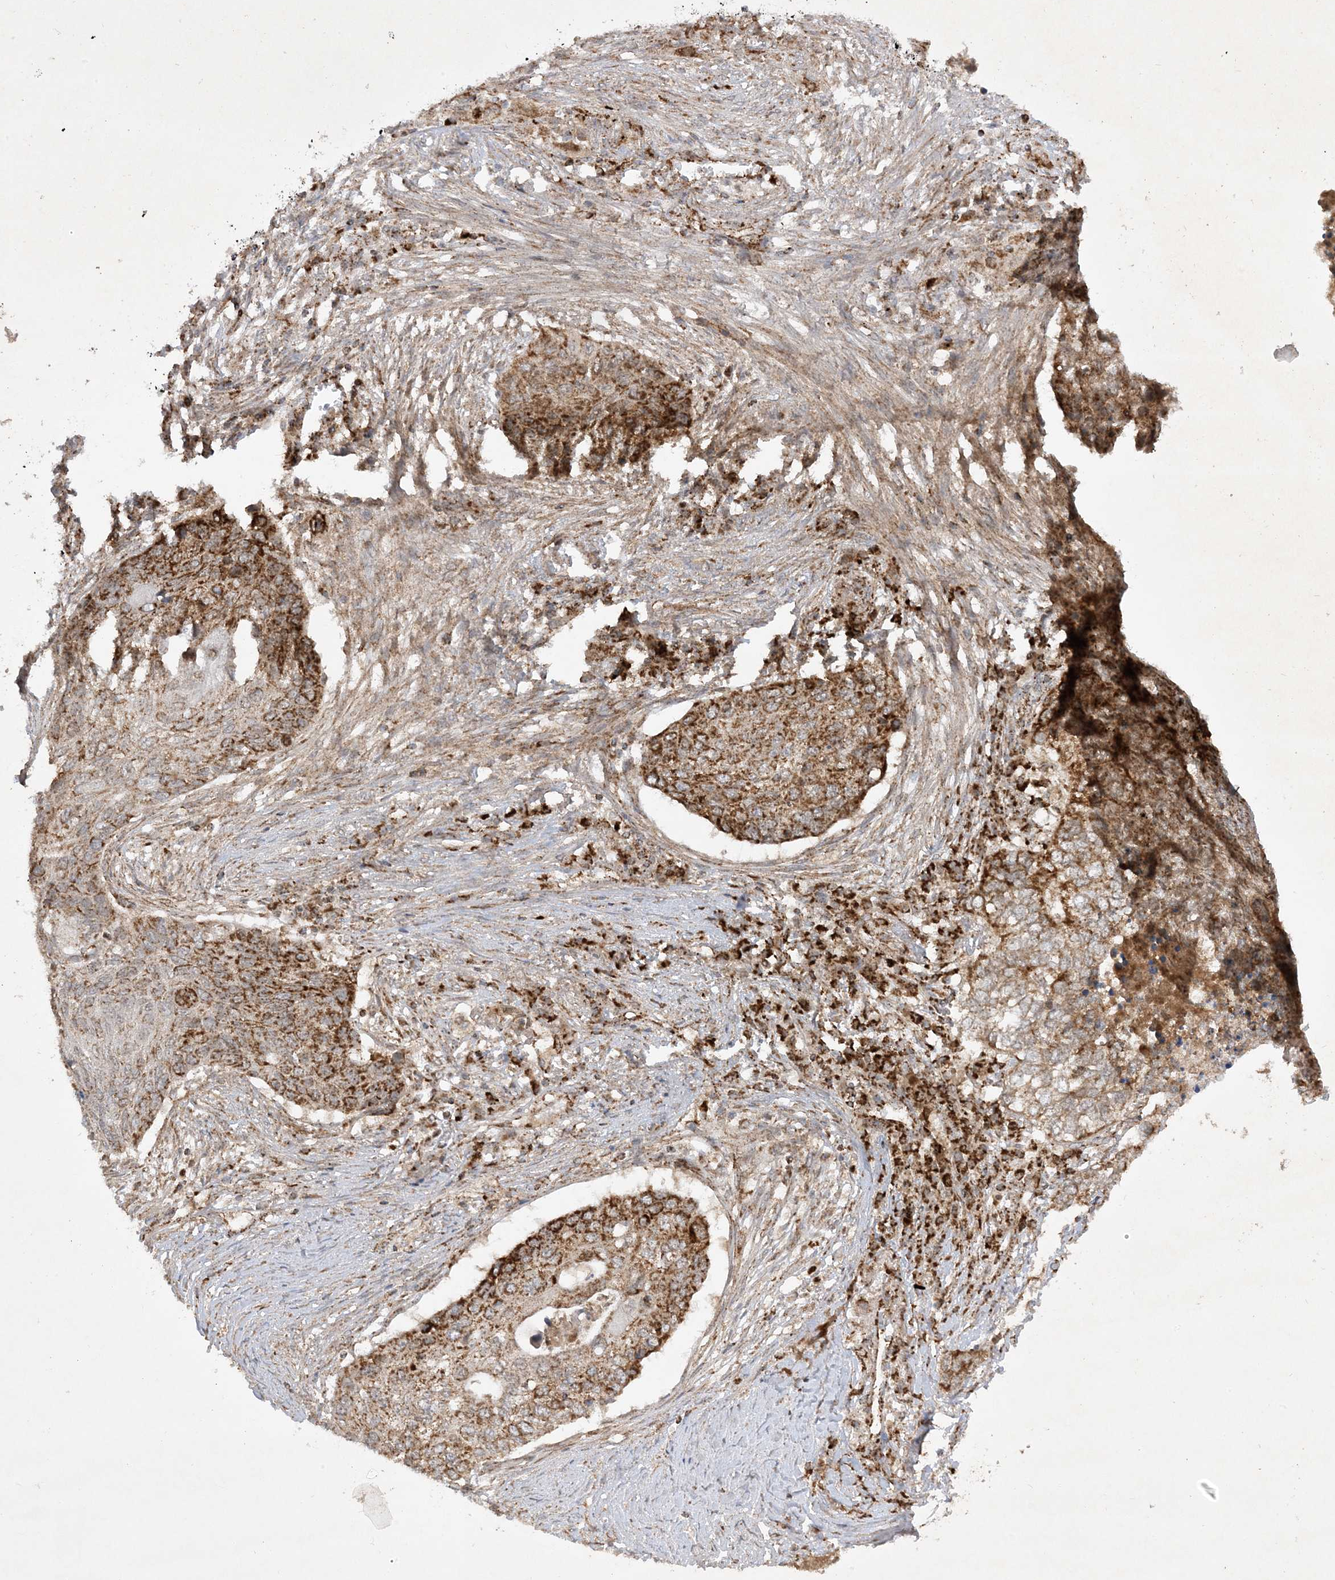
{"staining": {"intensity": "moderate", "quantity": ">75%", "location": "cytoplasmic/membranous"}, "tissue": "lung cancer", "cell_type": "Tumor cells", "image_type": "cancer", "snomed": [{"axis": "morphology", "description": "Squamous cell carcinoma, NOS"}, {"axis": "topography", "description": "Lung"}], "caption": "Immunohistochemistry (IHC) image of neoplastic tissue: human squamous cell carcinoma (lung) stained using immunohistochemistry exhibits medium levels of moderate protein expression localized specifically in the cytoplasmic/membranous of tumor cells, appearing as a cytoplasmic/membranous brown color.", "gene": "NDUFAF3", "patient": {"sex": "female", "age": 63}}